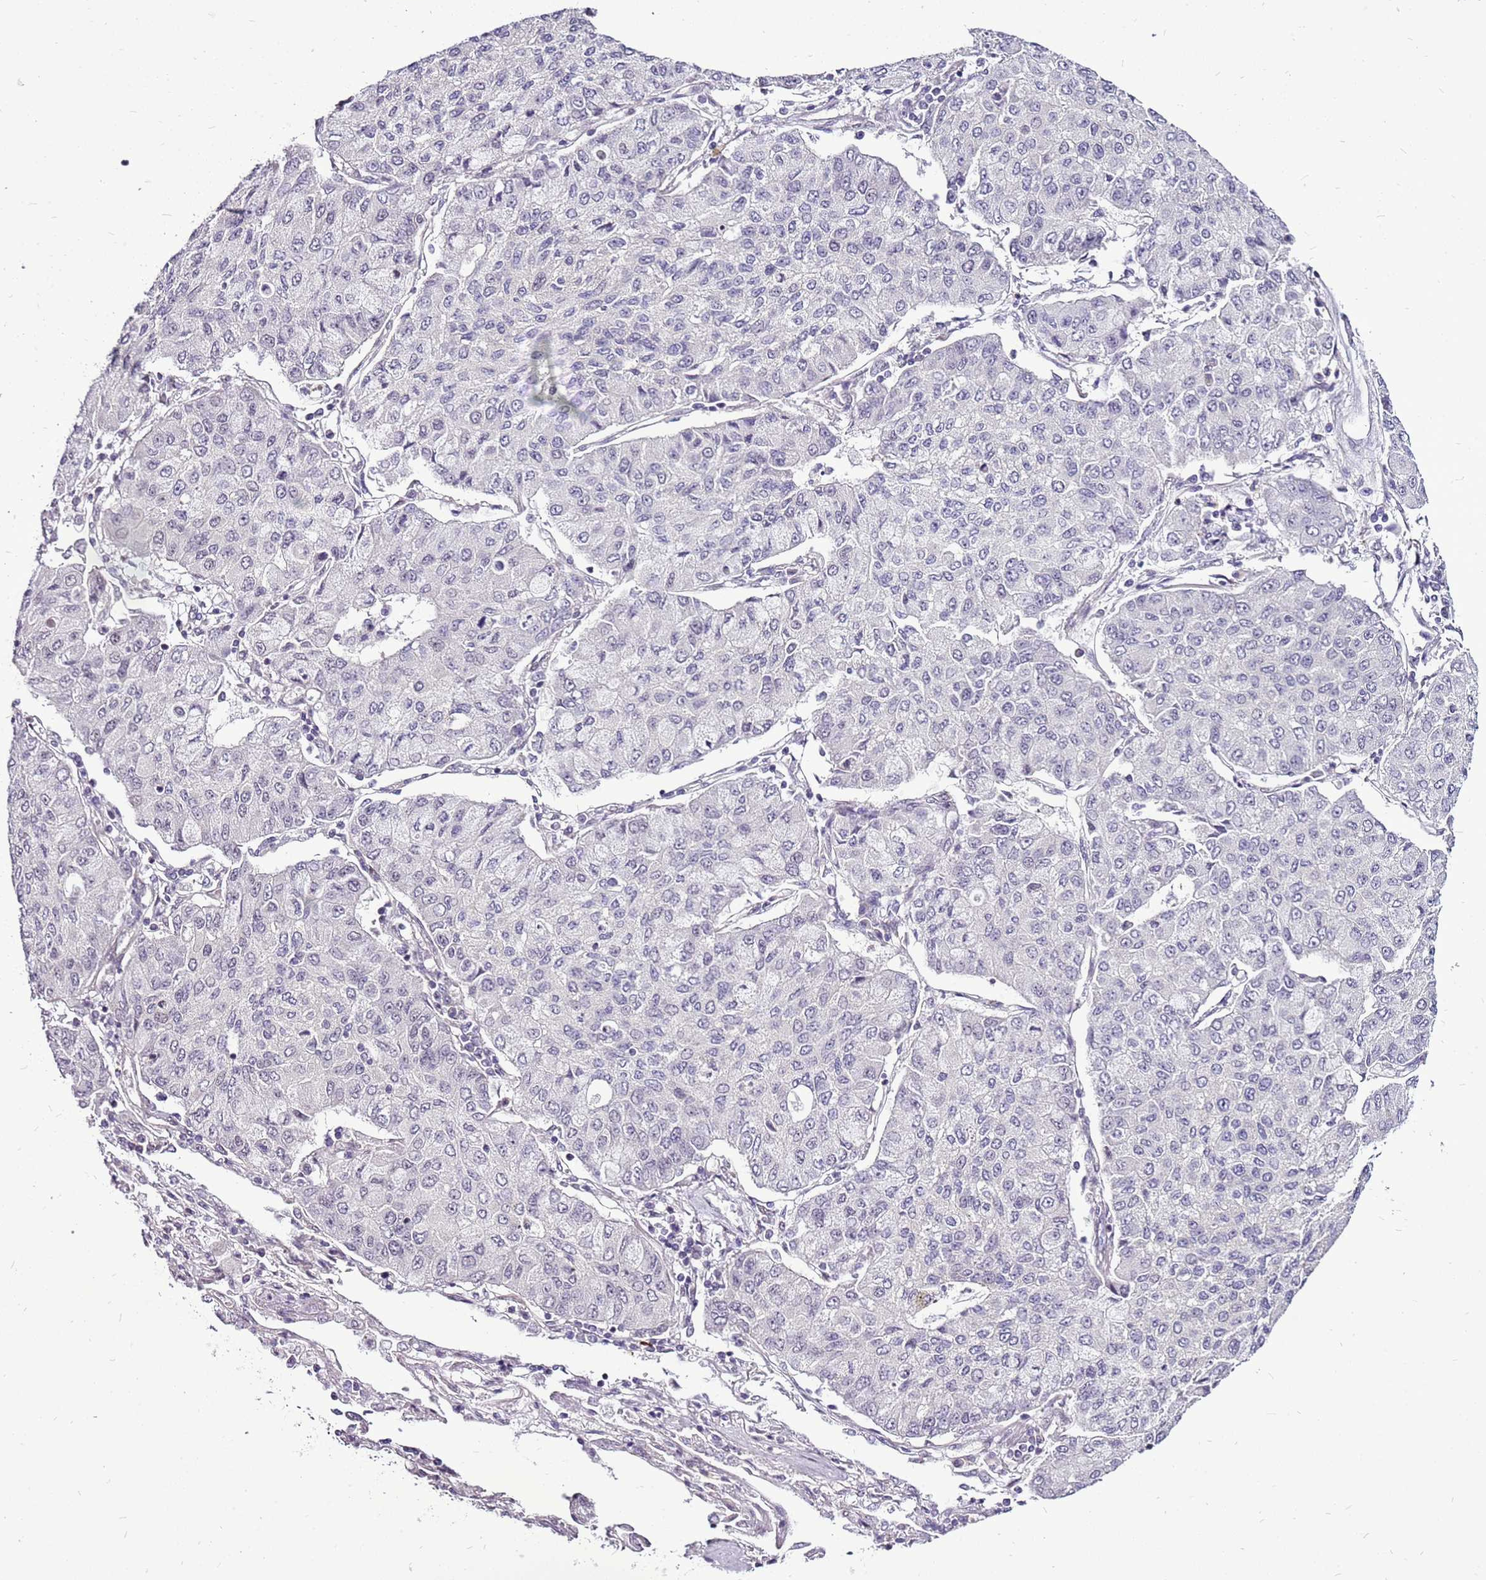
{"staining": {"intensity": "negative", "quantity": "none", "location": "none"}, "tissue": "lung cancer", "cell_type": "Tumor cells", "image_type": "cancer", "snomed": [{"axis": "morphology", "description": "Squamous cell carcinoma, NOS"}, {"axis": "topography", "description": "Lung"}], "caption": "This is a micrograph of IHC staining of lung cancer, which shows no positivity in tumor cells.", "gene": "CCDC166", "patient": {"sex": "male", "age": 74}}